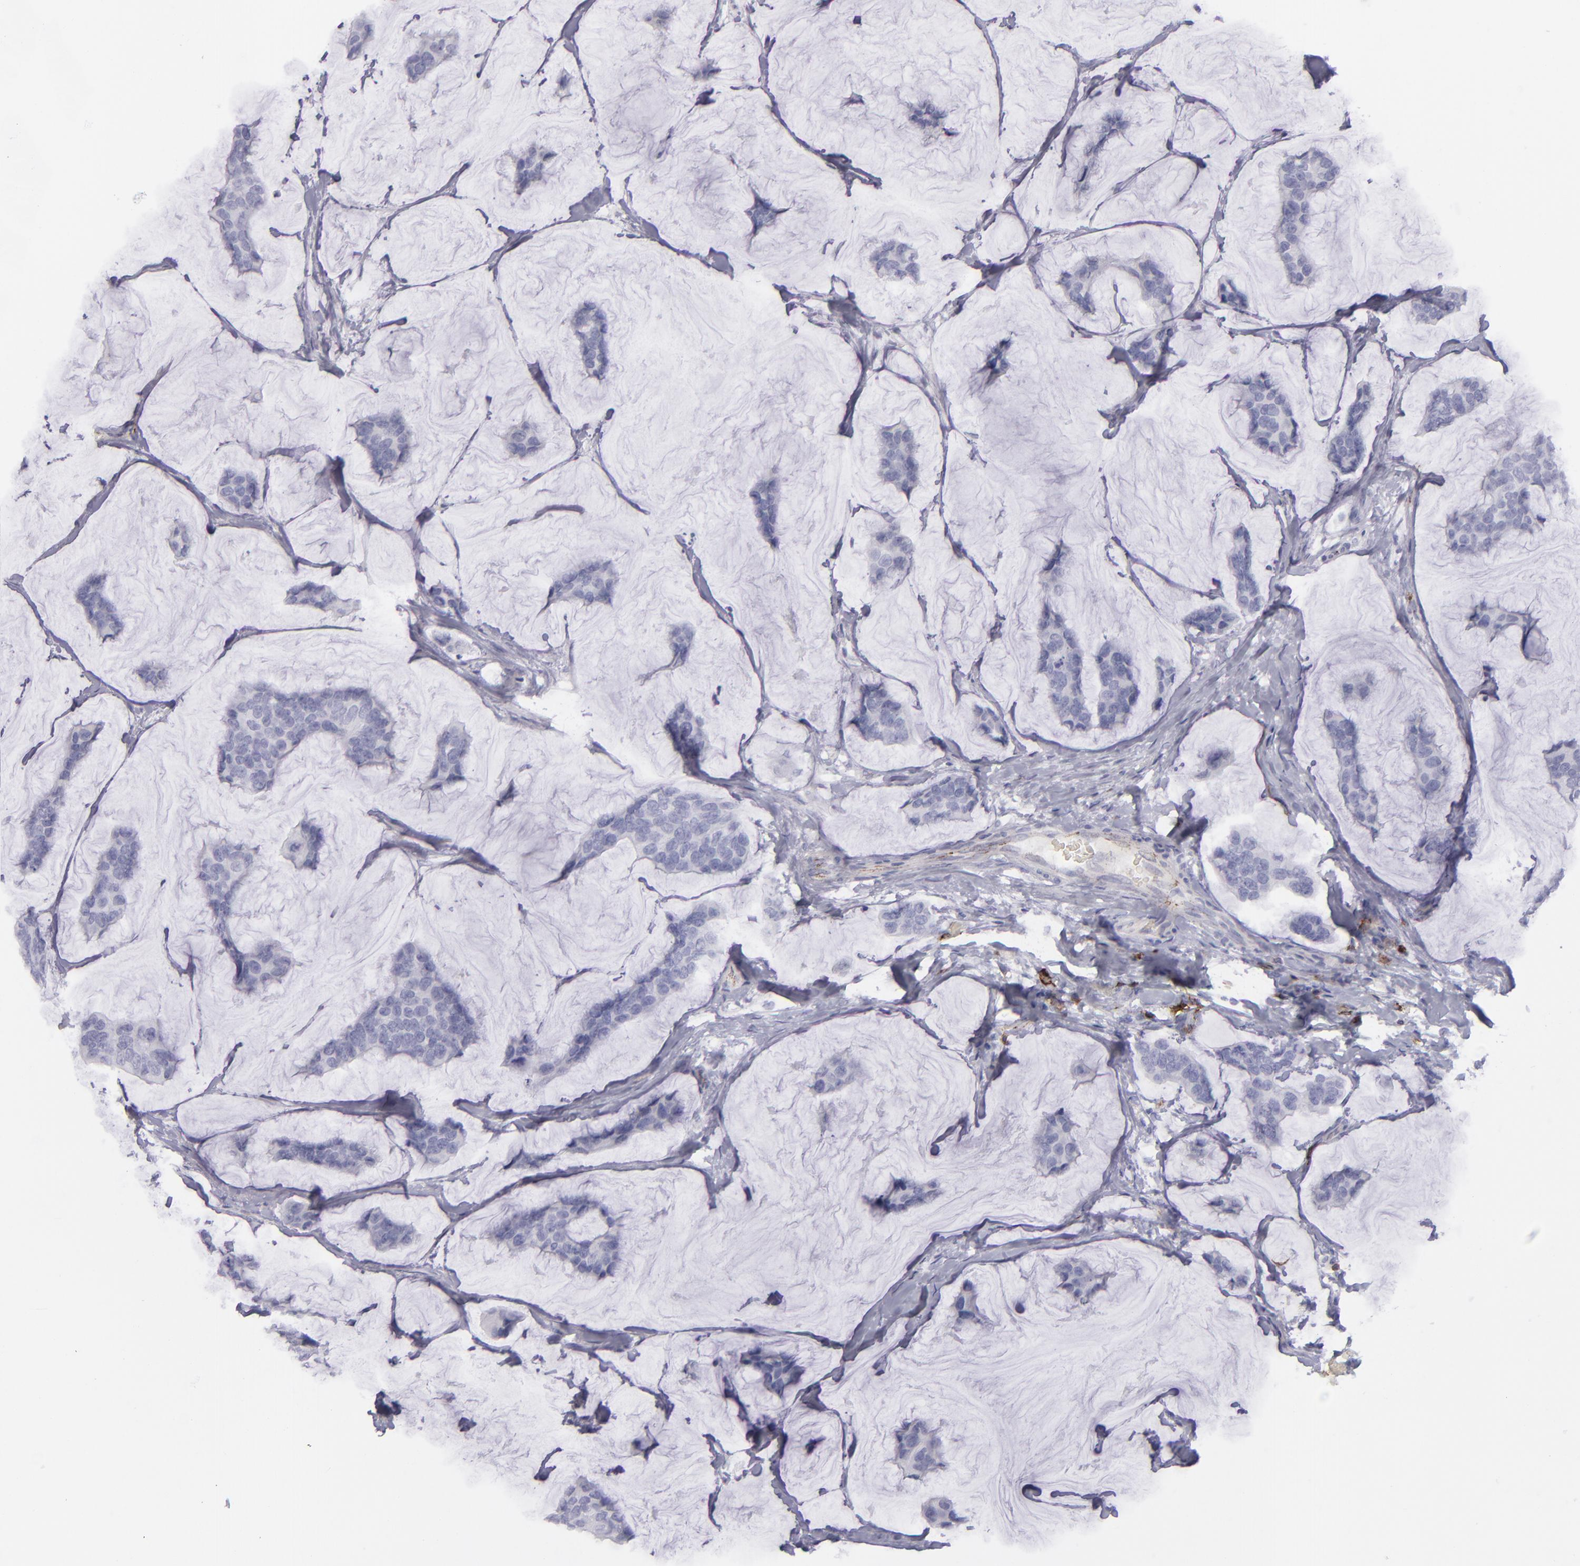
{"staining": {"intensity": "negative", "quantity": "none", "location": "none"}, "tissue": "breast cancer", "cell_type": "Tumor cells", "image_type": "cancer", "snomed": [{"axis": "morphology", "description": "Normal tissue, NOS"}, {"axis": "morphology", "description": "Duct carcinoma"}, {"axis": "topography", "description": "Breast"}], "caption": "Protein analysis of breast invasive ductal carcinoma demonstrates no significant expression in tumor cells. (Stains: DAB (3,3'-diaminobenzidine) IHC with hematoxylin counter stain, Microscopy: brightfield microscopy at high magnification).", "gene": "CD27", "patient": {"sex": "female", "age": 50}}